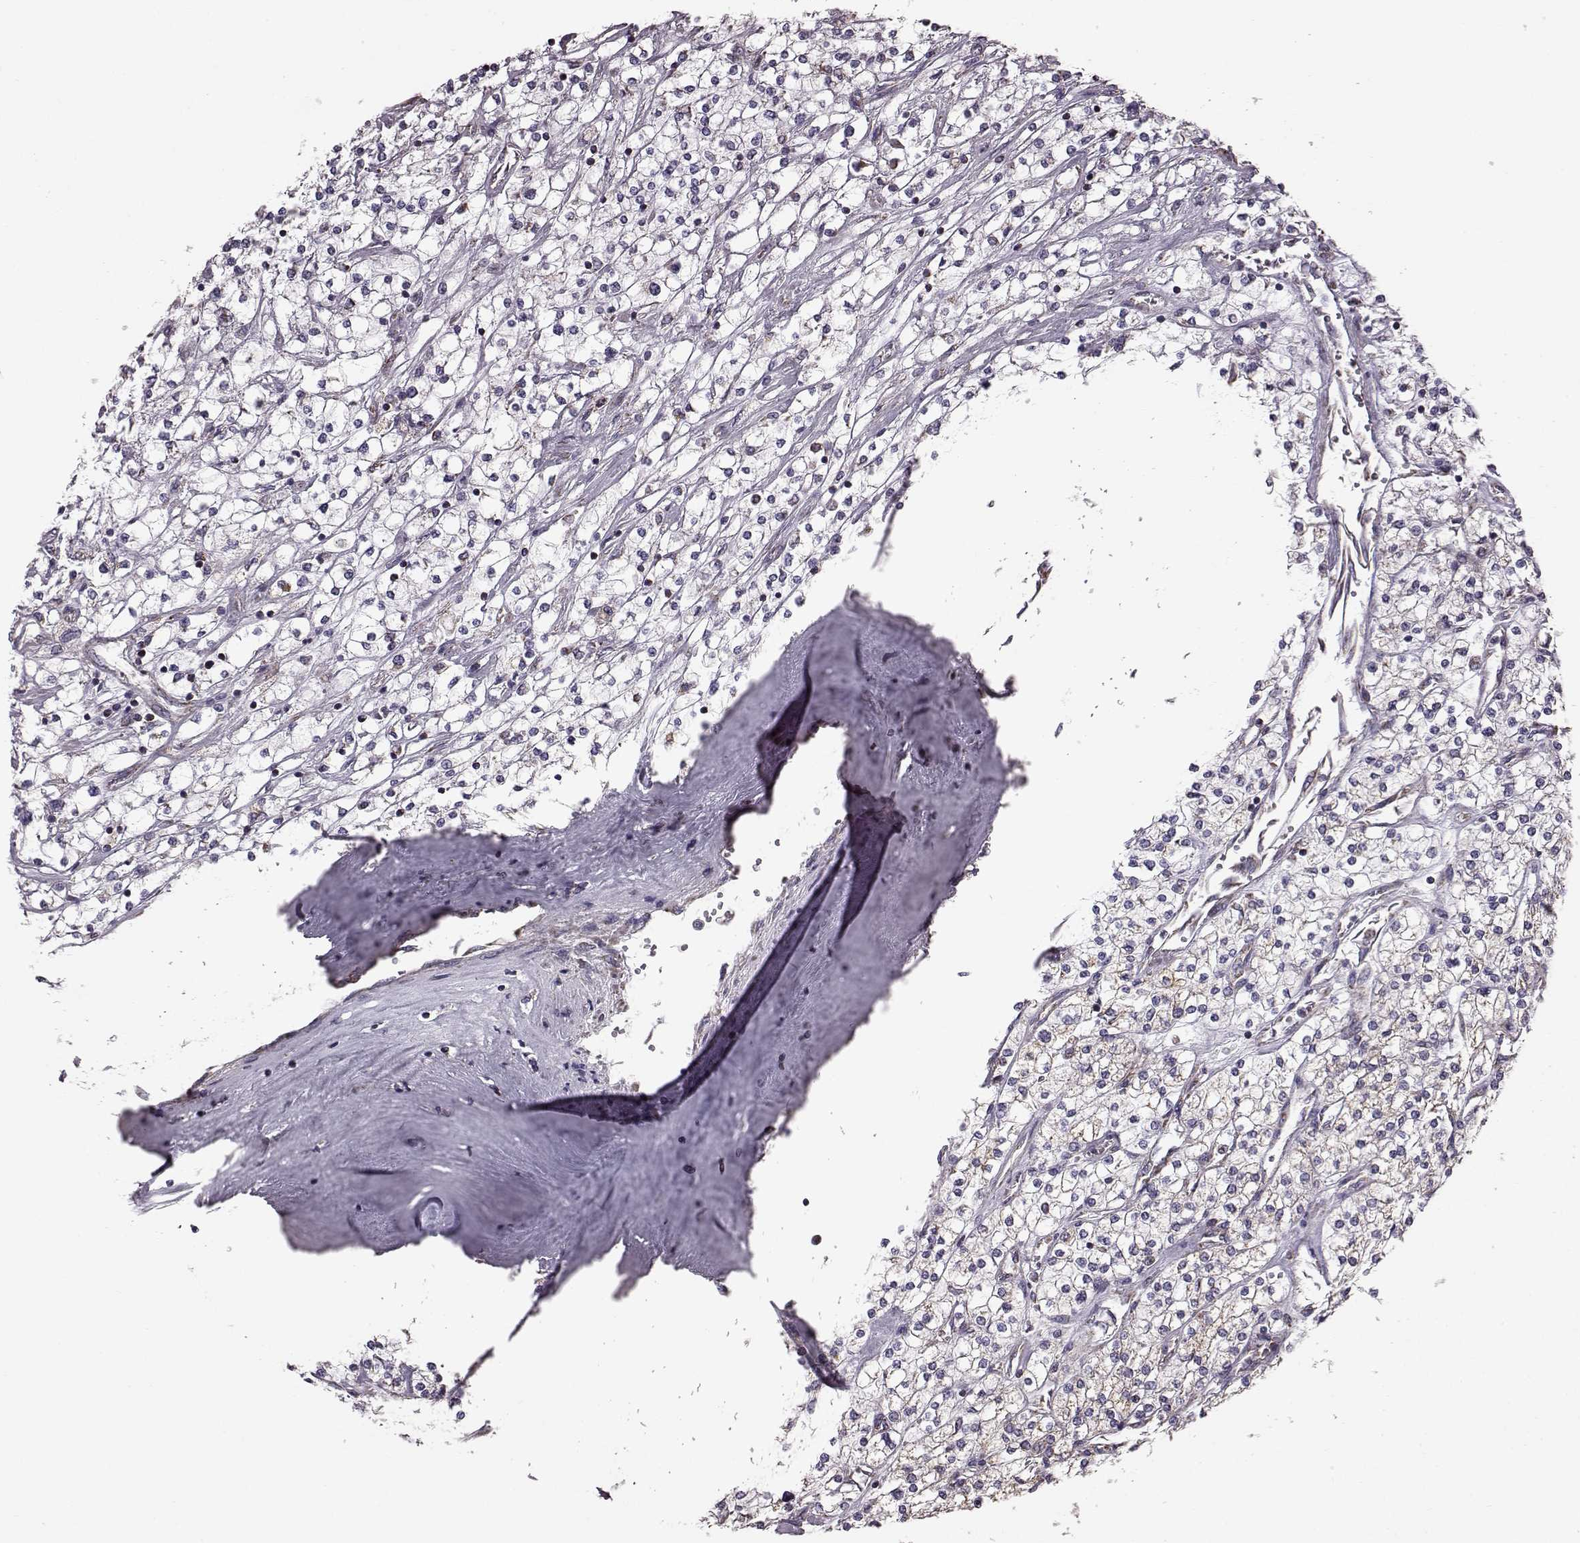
{"staining": {"intensity": "weak", "quantity": "<25%", "location": "cytoplasmic/membranous"}, "tissue": "renal cancer", "cell_type": "Tumor cells", "image_type": "cancer", "snomed": [{"axis": "morphology", "description": "Adenocarcinoma, NOS"}, {"axis": "topography", "description": "Kidney"}], "caption": "Tumor cells are negative for protein expression in human renal cancer. (DAB immunohistochemistry, high magnification).", "gene": "FAM8A1", "patient": {"sex": "male", "age": 80}}